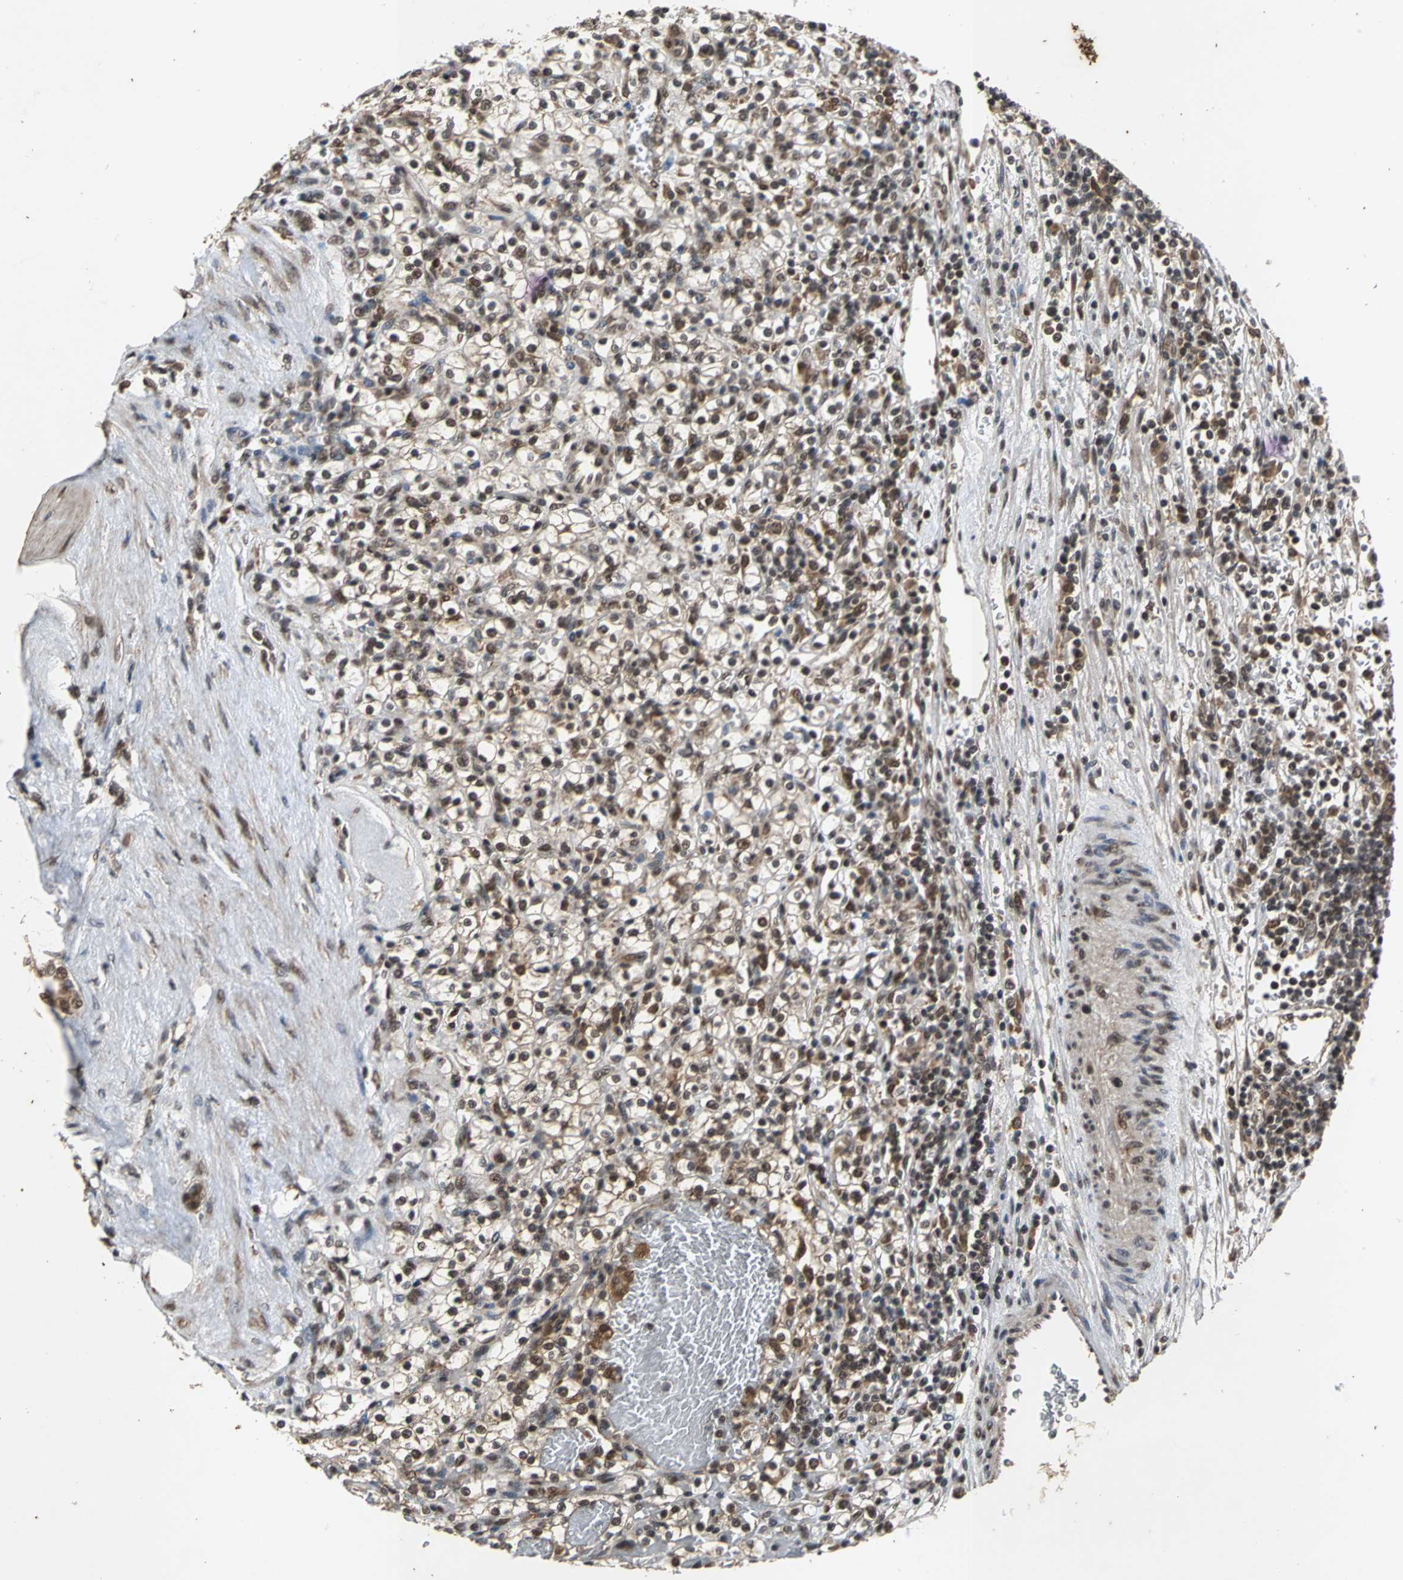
{"staining": {"intensity": "moderate", "quantity": "25%-75%", "location": "nuclear"}, "tissue": "renal cancer", "cell_type": "Tumor cells", "image_type": "cancer", "snomed": [{"axis": "morphology", "description": "Normal tissue, NOS"}, {"axis": "morphology", "description": "Adenocarcinoma, NOS"}, {"axis": "topography", "description": "Kidney"}], "caption": "Tumor cells show moderate nuclear expression in approximately 25%-75% of cells in renal cancer.", "gene": "NOTCH3", "patient": {"sex": "female", "age": 55}}